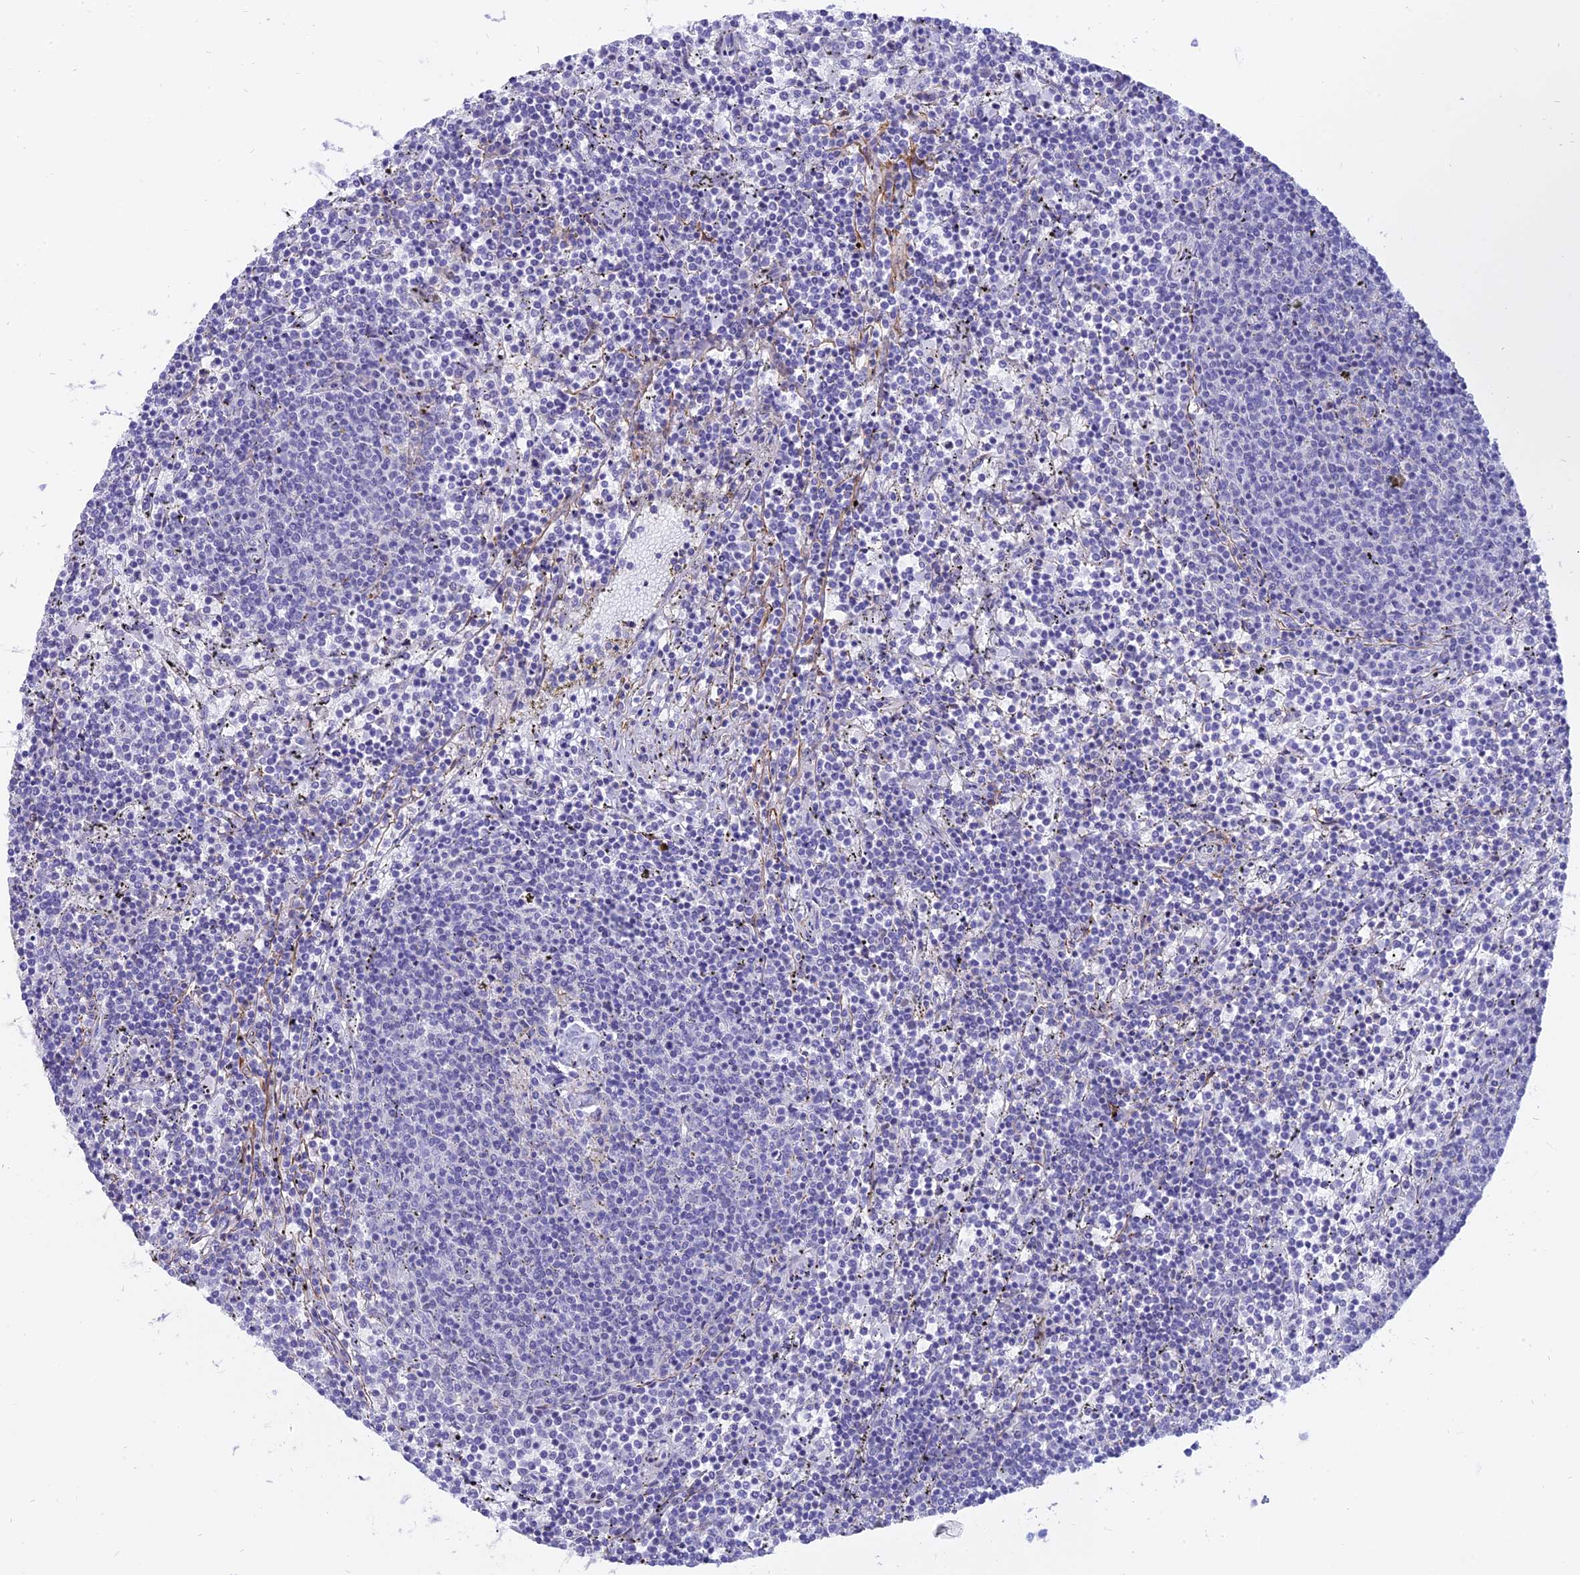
{"staining": {"intensity": "negative", "quantity": "none", "location": "none"}, "tissue": "lymphoma", "cell_type": "Tumor cells", "image_type": "cancer", "snomed": [{"axis": "morphology", "description": "Malignant lymphoma, non-Hodgkin's type, Low grade"}, {"axis": "topography", "description": "Spleen"}], "caption": "A high-resolution micrograph shows immunohistochemistry (IHC) staining of lymphoma, which reveals no significant staining in tumor cells.", "gene": "CENPV", "patient": {"sex": "female", "age": 50}}